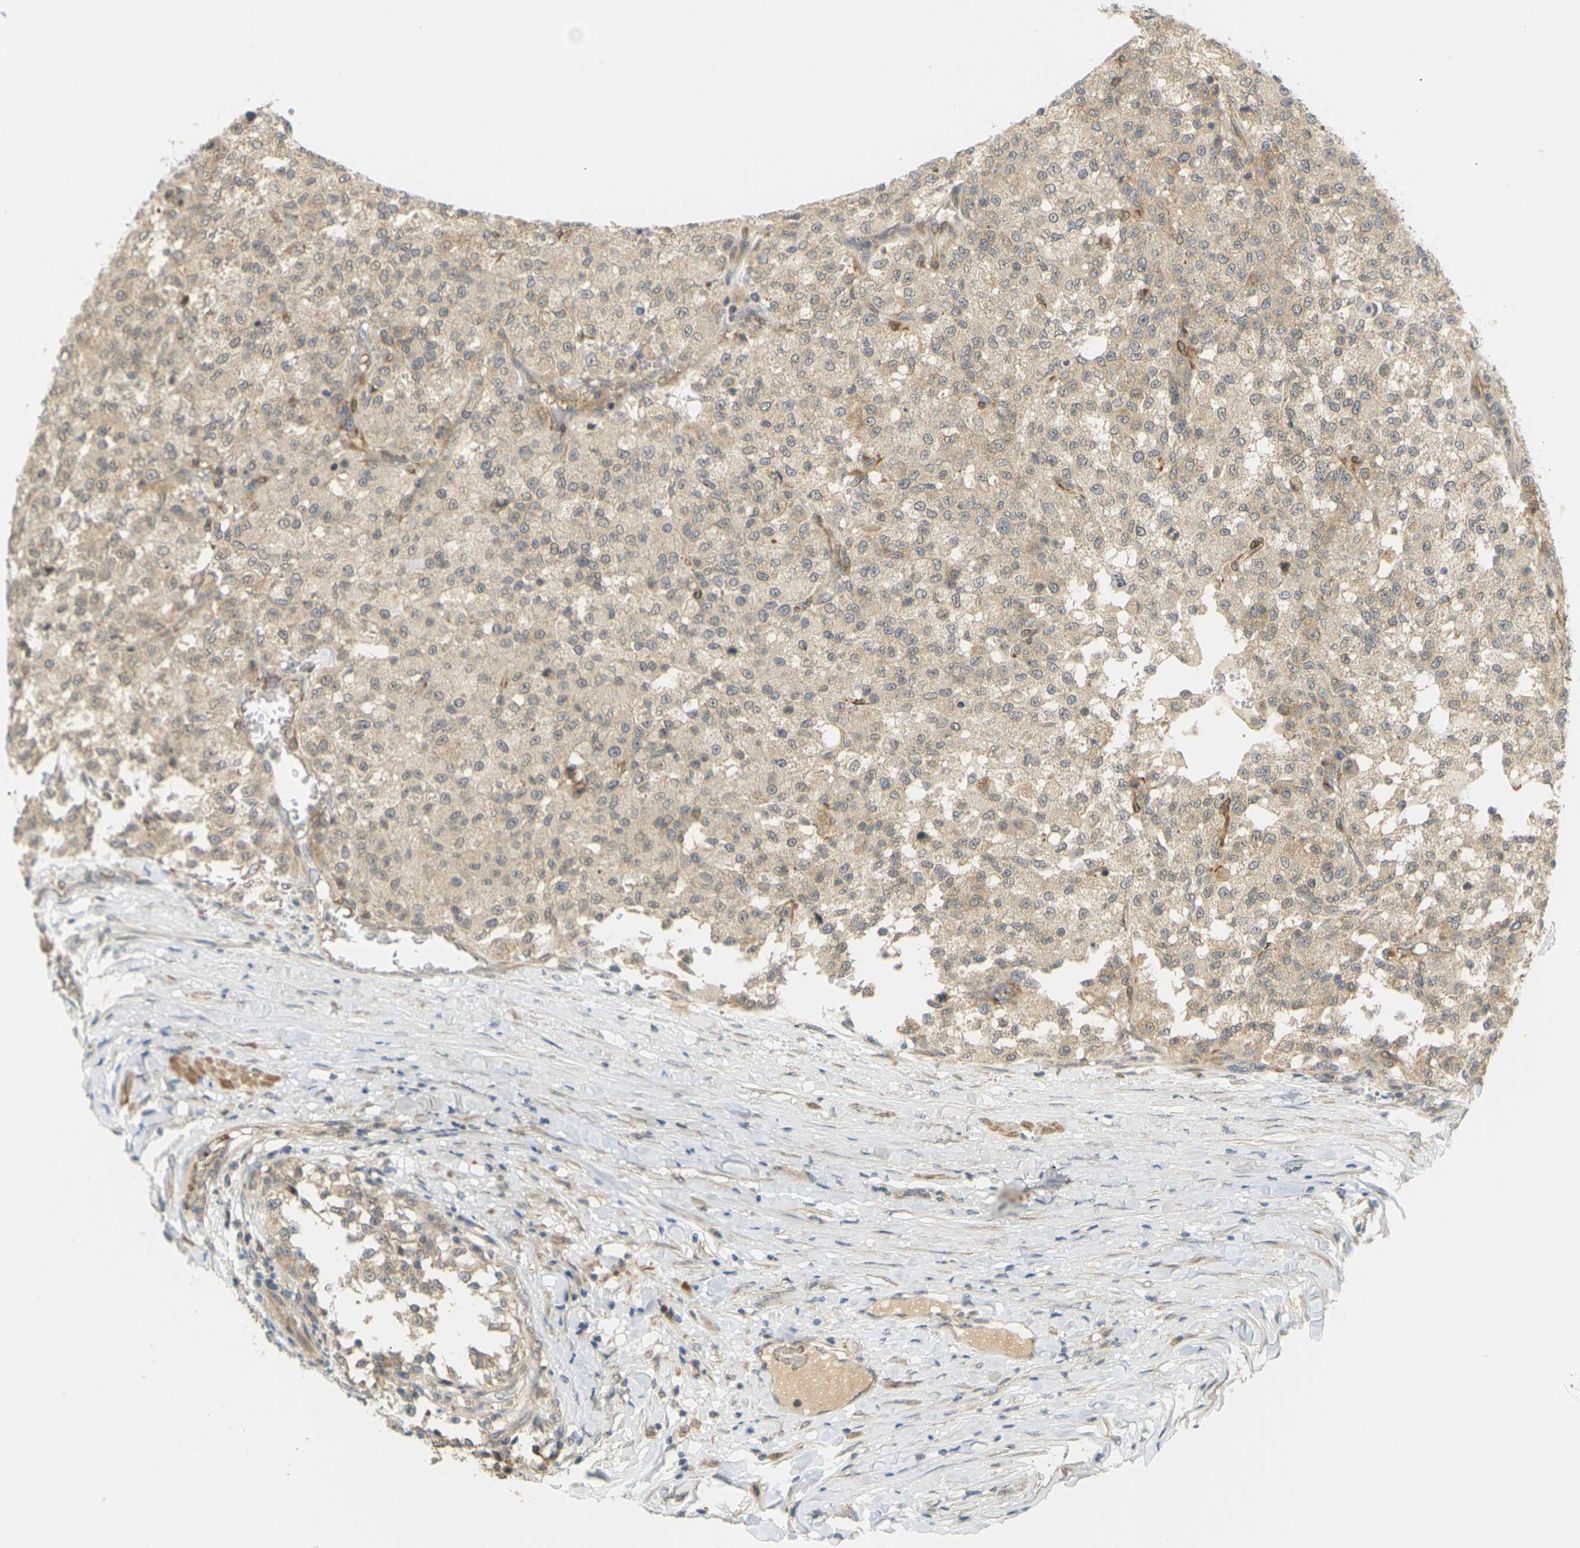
{"staining": {"intensity": "moderate", "quantity": ">75%", "location": "cytoplasmic/membranous"}, "tissue": "testis cancer", "cell_type": "Tumor cells", "image_type": "cancer", "snomed": [{"axis": "morphology", "description": "Seminoma, NOS"}, {"axis": "topography", "description": "Testis"}], "caption": "Seminoma (testis) tissue shows moderate cytoplasmic/membranous staining in approximately >75% of tumor cells, visualized by immunohistochemistry. The staining was performed using DAB, with brown indicating positive protein expression. Nuclei are stained blue with hematoxylin.", "gene": "SOCS6", "patient": {"sex": "male", "age": 59}}